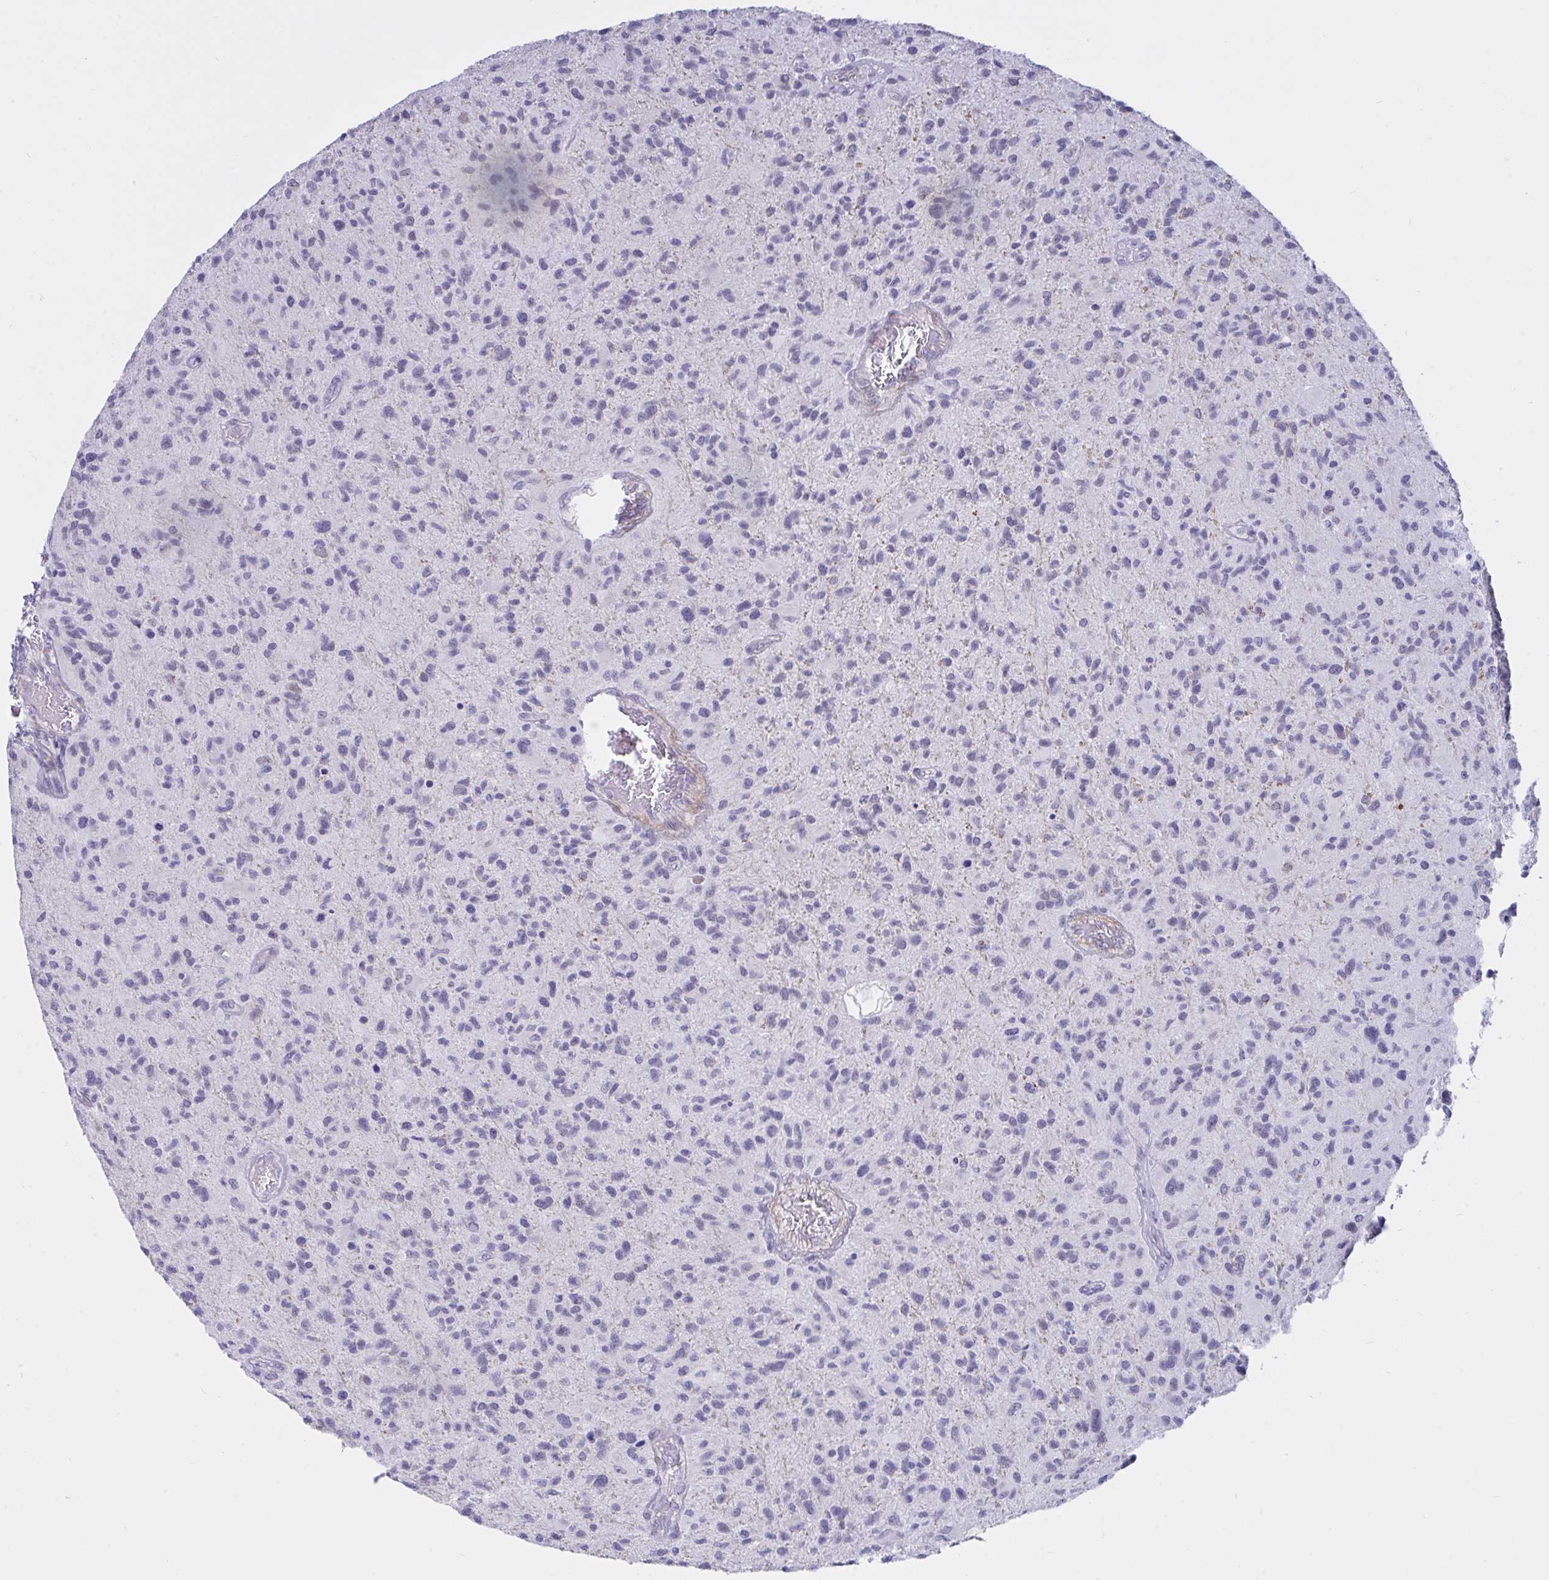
{"staining": {"intensity": "negative", "quantity": "none", "location": "none"}, "tissue": "glioma", "cell_type": "Tumor cells", "image_type": "cancer", "snomed": [{"axis": "morphology", "description": "Glioma, malignant, High grade"}, {"axis": "topography", "description": "Brain"}], "caption": "Immunohistochemical staining of human glioma demonstrates no significant positivity in tumor cells.", "gene": "FBXL22", "patient": {"sex": "female", "age": 70}}